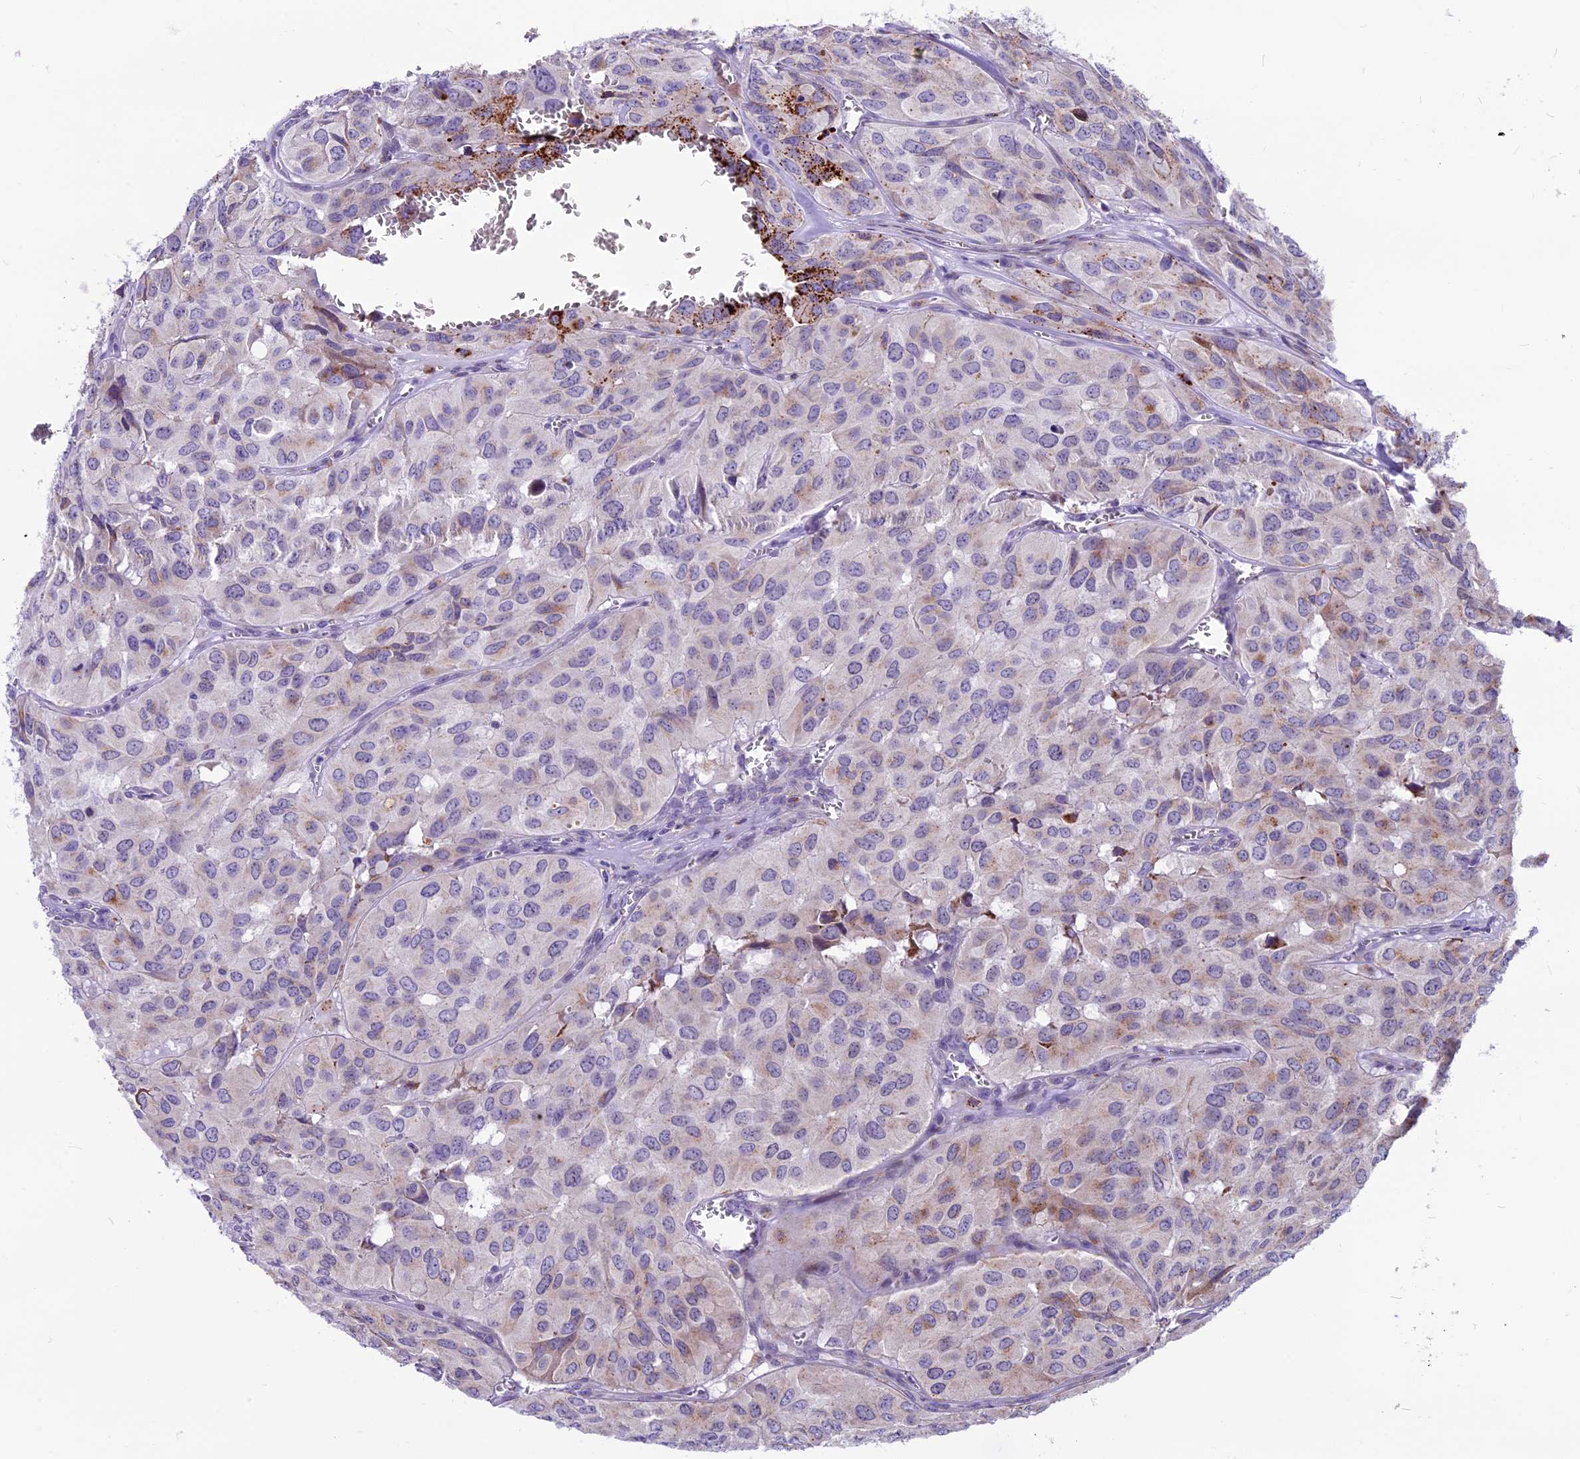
{"staining": {"intensity": "weak", "quantity": "<25%", "location": "cytoplasmic/membranous"}, "tissue": "head and neck cancer", "cell_type": "Tumor cells", "image_type": "cancer", "snomed": [{"axis": "morphology", "description": "Adenocarcinoma, NOS"}, {"axis": "topography", "description": "Salivary gland, NOS"}, {"axis": "topography", "description": "Head-Neck"}], "caption": "Human adenocarcinoma (head and neck) stained for a protein using immunohistochemistry (IHC) shows no expression in tumor cells.", "gene": "THRSP", "patient": {"sex": "female", "age": 76}}